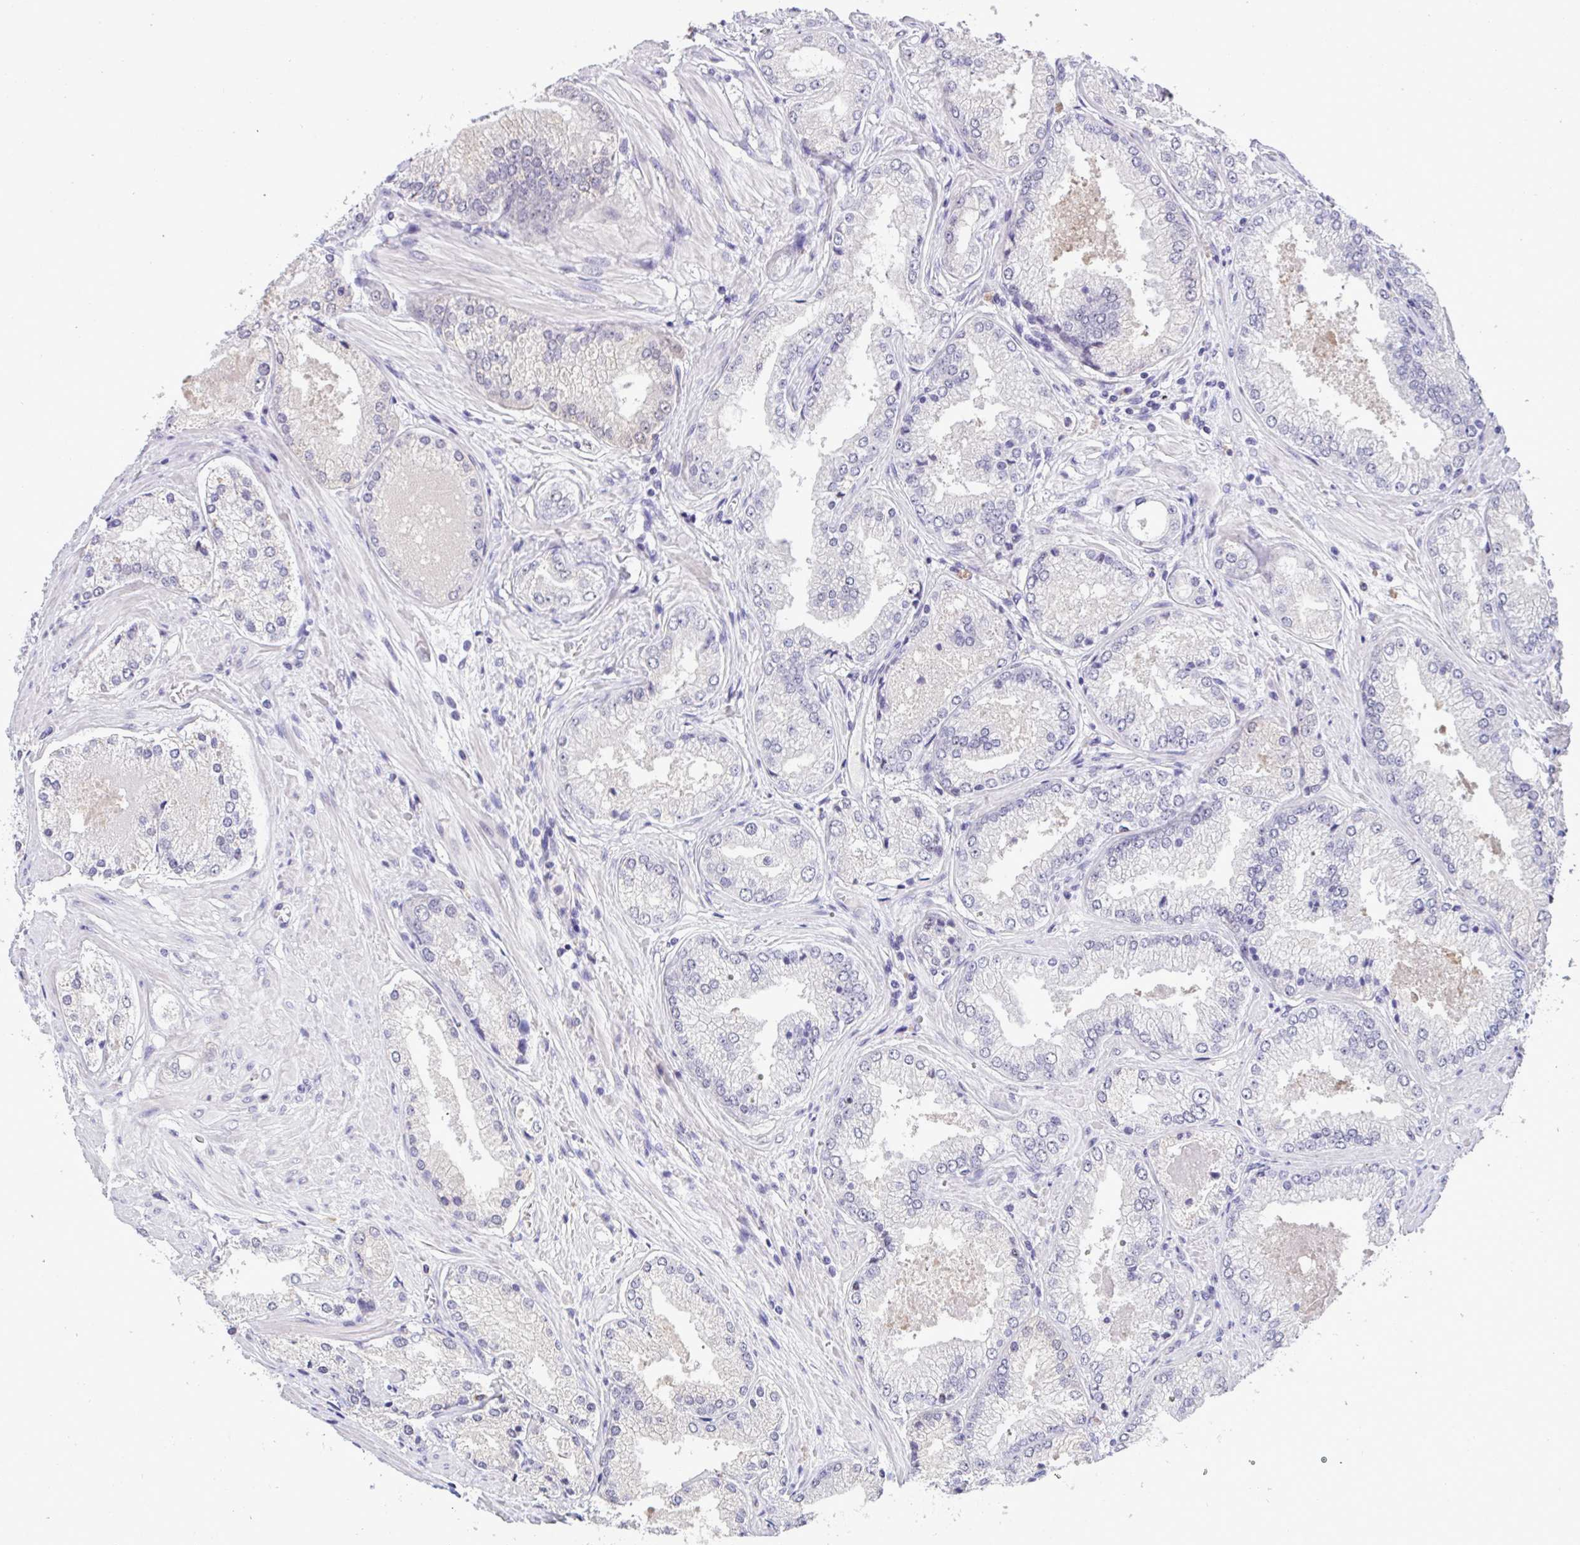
{"staining": {"intensity": "negative", "quantity": "none", "location": "none"}, "tissue": "prostate cancer", "cell_type": "Tumor cells", "image_type": "cancer", "snomed": [{"axis": "morphology", "description": "Adenocarcinoma, Low grade"}, {"axis": "topography", "description": "Prostate"}], "caption": "The micrograph displays no staining of tumor cells in prostate adenocarcinoma (low-grade).", "gene": "YBX2", "patient": {"sex": "male", "age": 68}}